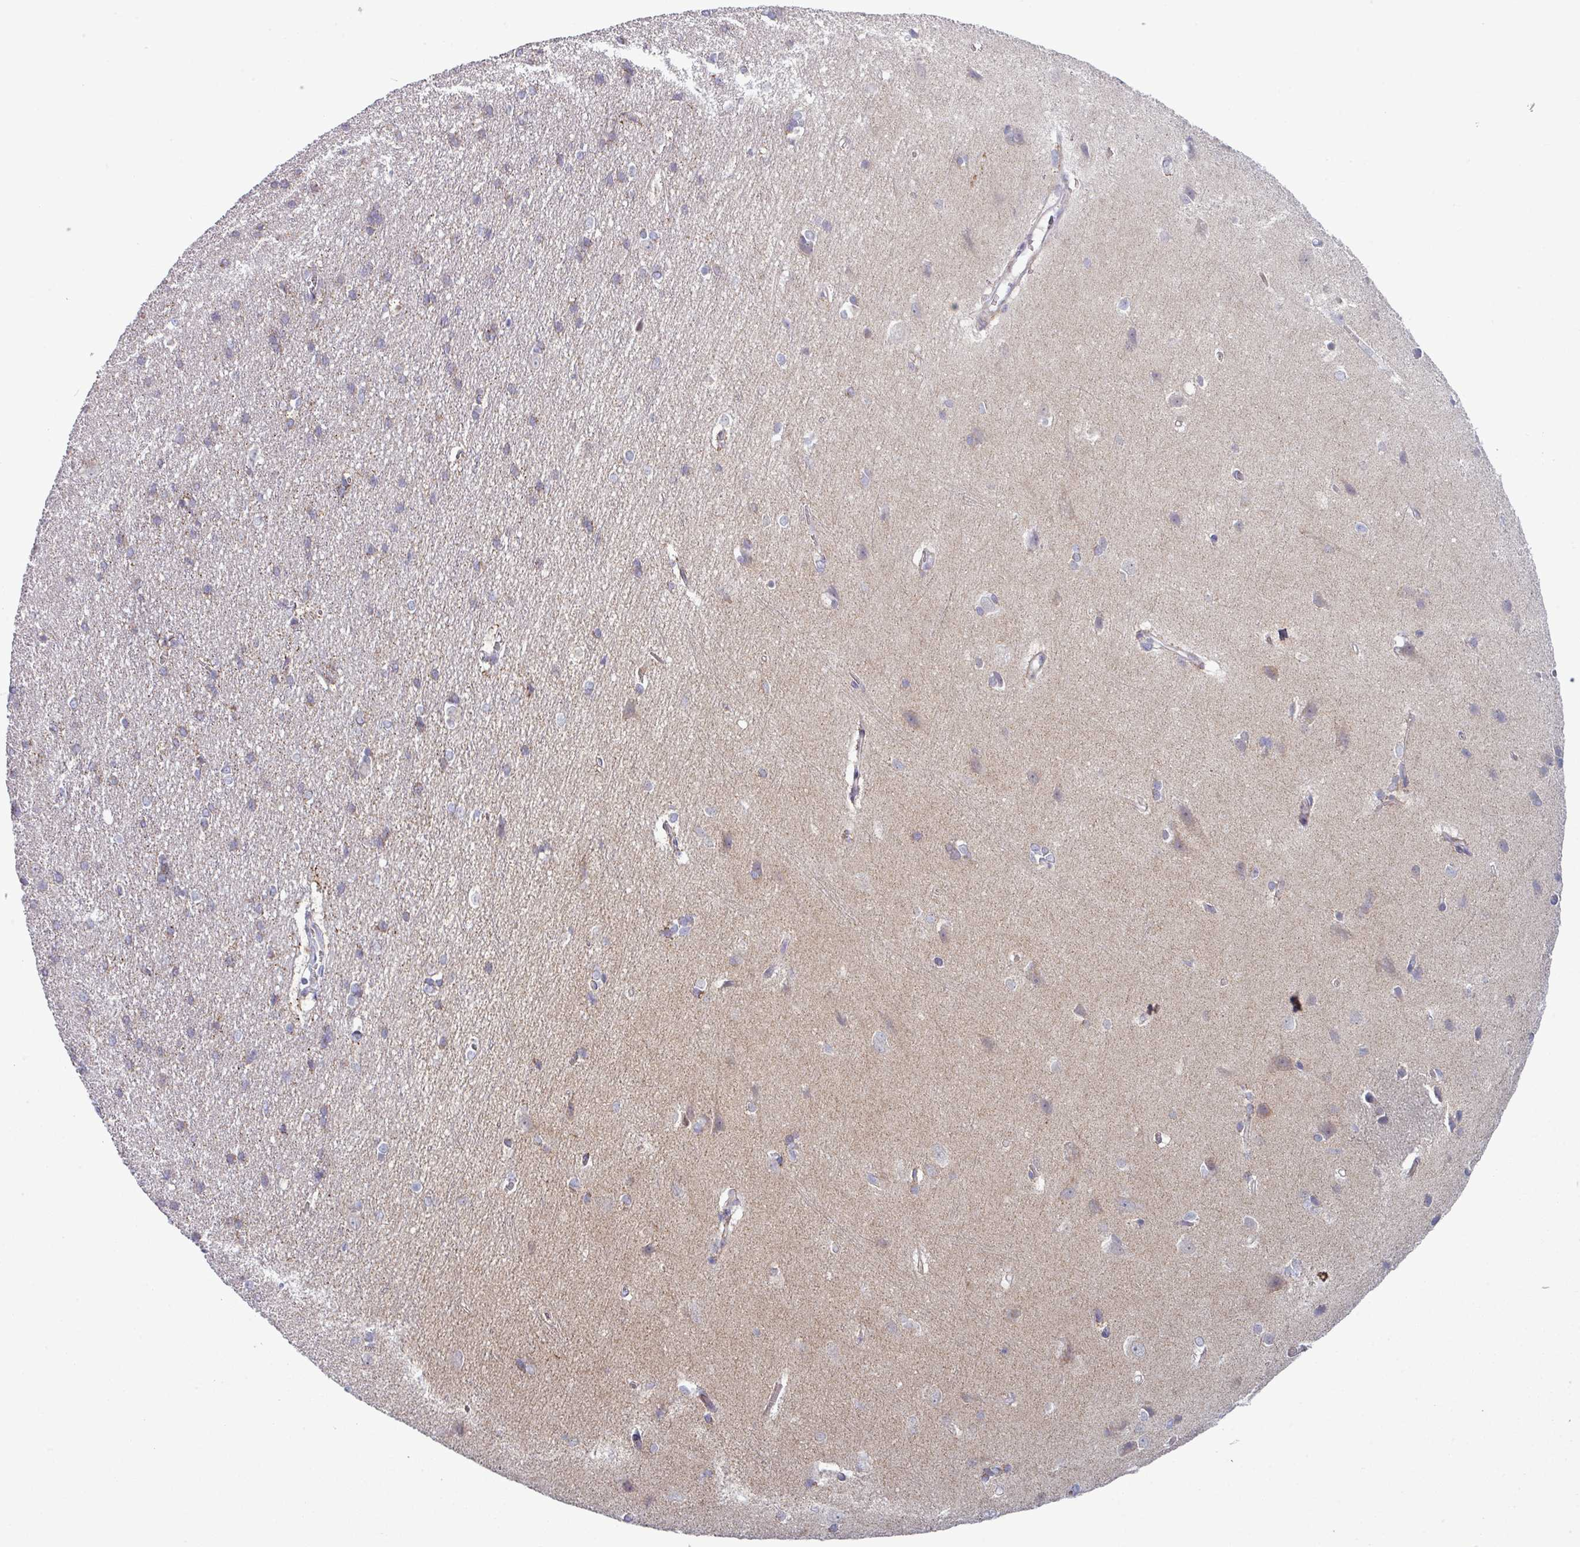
{"staining": {"intensity": "weak", "quantity": ">75%", "location": "cytoplasmic/membranous"}, "tissue": "cerebral cortex", "cell_type": "Endothelial cells", "image_type": "normal", "snomed": [{"axis": "morphology", "description": "Normal tissue, NOS"}, {"axis": "topography", "description": "Cerebral cortex"}], "caption": "Brown immunohistochemical staining in unremarkable human cerebral cortex reveals weak cytoplasmic/membranous positivity in about >75% of endothelial cells.", "gene": "ZNF615", "patient": {"sex": "male", "age": 37}}